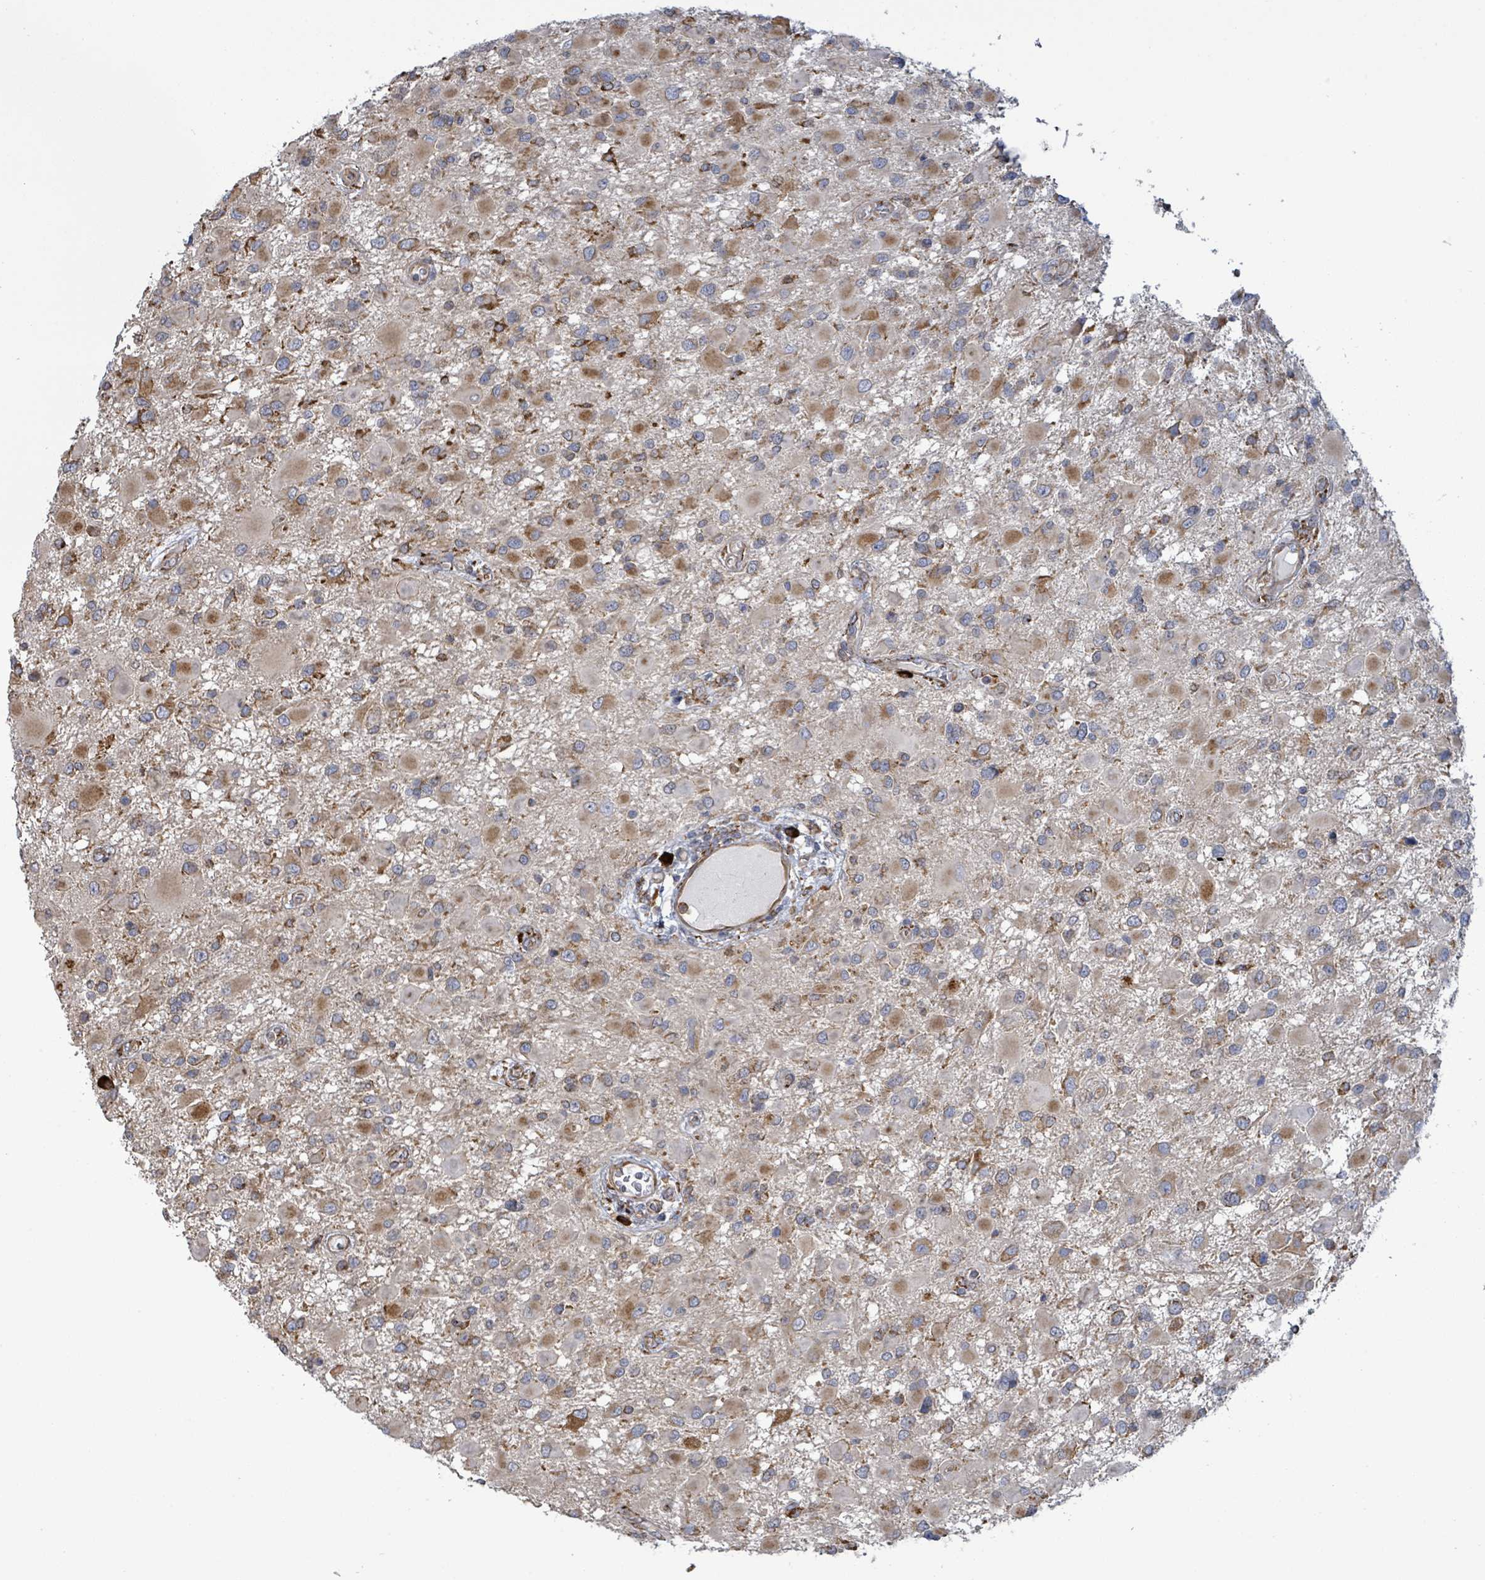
{"staining": {"intensity": "moderate", "quantity": ">75%", "location": "cytoplasmic/membranous"}, "tissue": "glioma", "cell_type": "Tumor cells", "image_type": "cancer", "snomed": [{"axis": "morphology", "description": "Glioma, malignant, High grade"}, {"axis": "topography", "description": "Brain"}], "caption": "Glioma stained with IHC reveals moderate cytoplasmic/membranous expression in about >75% of tumor cells.", "gene": "RFPL4A", "patient": {"sex": "male", "age": 53}}